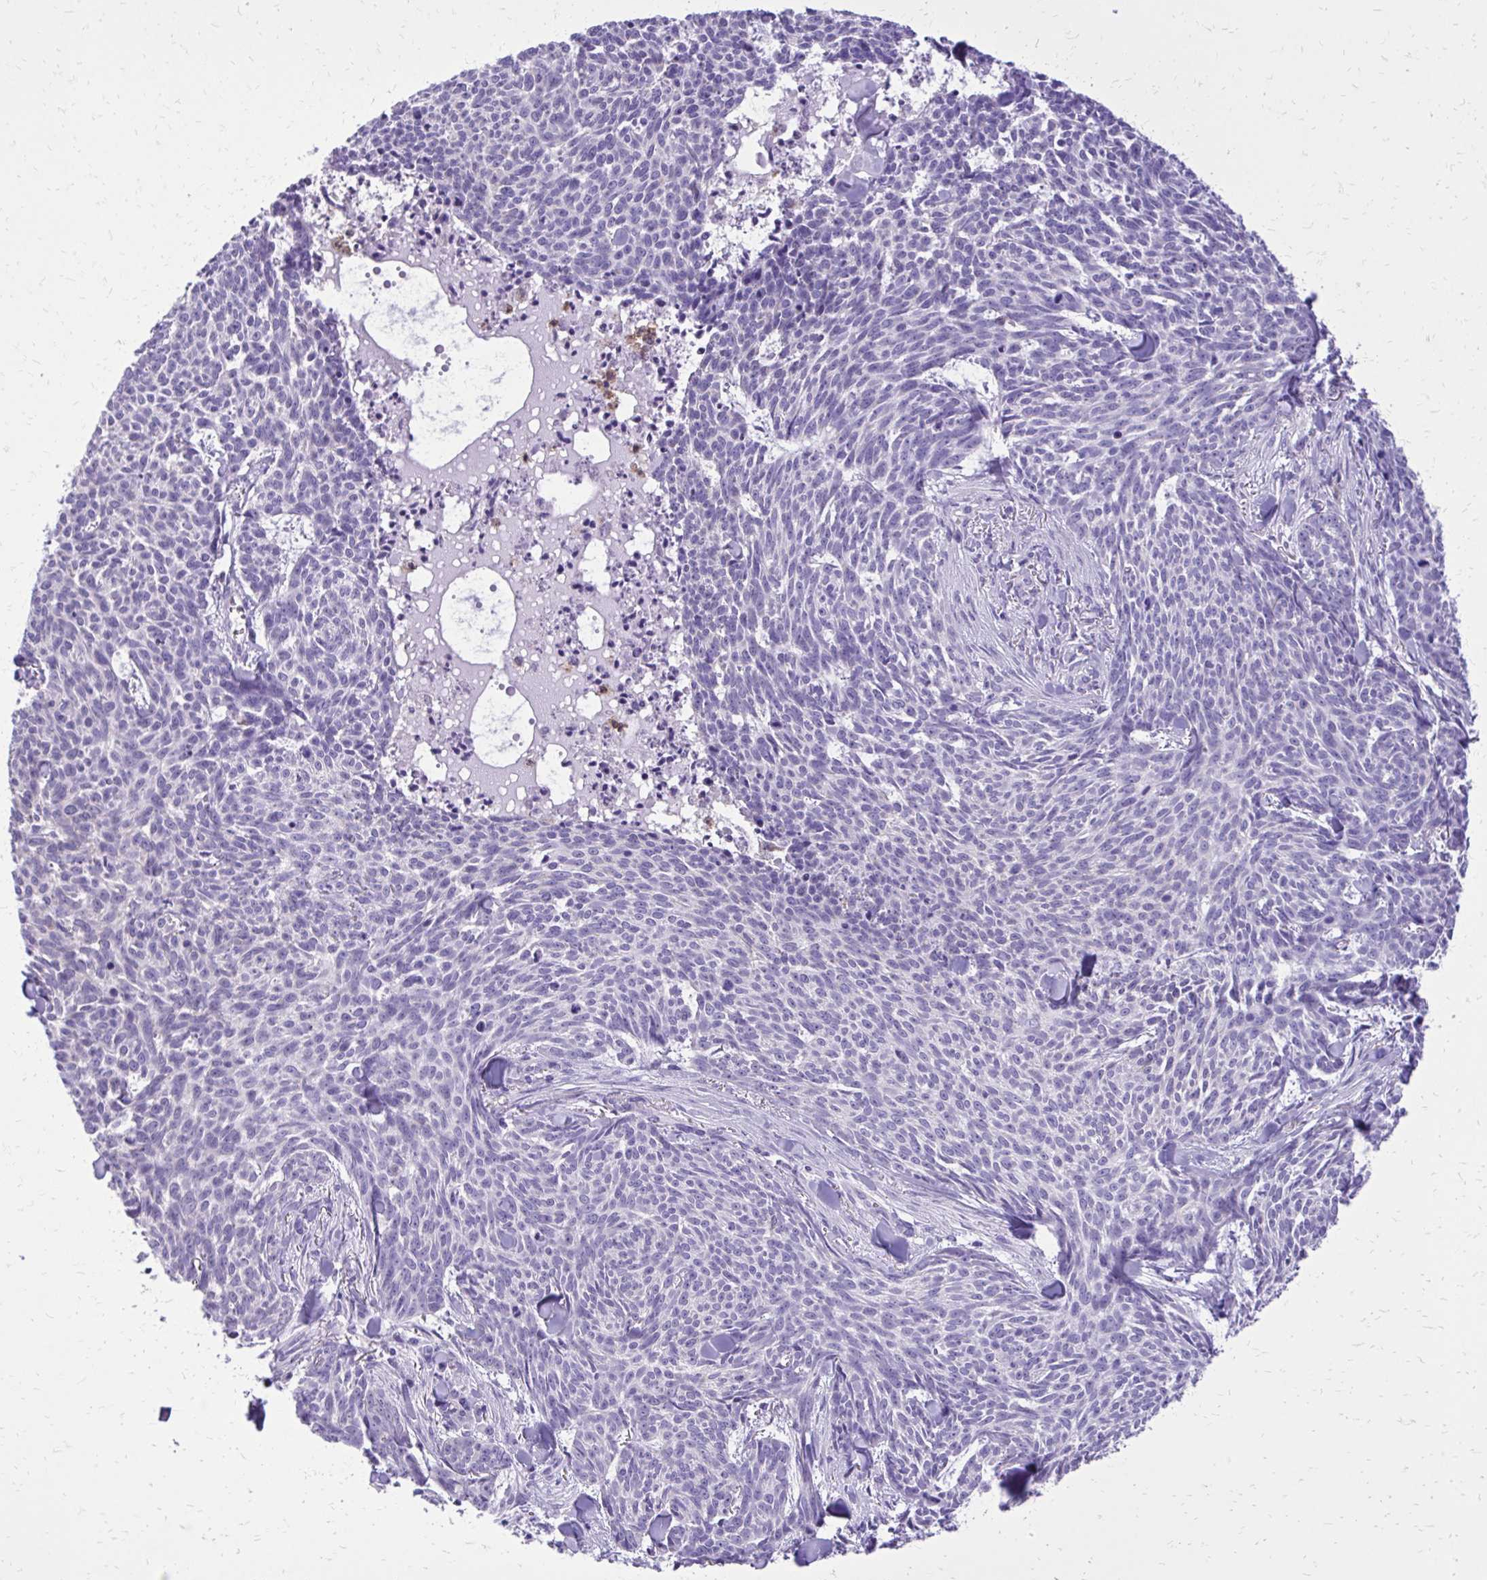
{"staining": {"intensity": "negative", "quantity": "none", "location": "none"}, "tissue": "skin cancer", "cell_type": "Tumor cells", "image_type": "cancer", "snomed": [{"axis": "morphology", "description": "Basal cell carcinoma"}, {"axis": "topography", "description": "Skin"}], "caption": "IHC photomicrograph of human basal cell carcinoma (skin) stained for a protein (brown), which demonstrates no expression in tumor cells. (Immunohistochemistry, brightfield microscopy, high magnification).", "gene": "CAT", "patient": {"sex": "female", "age": 93}}